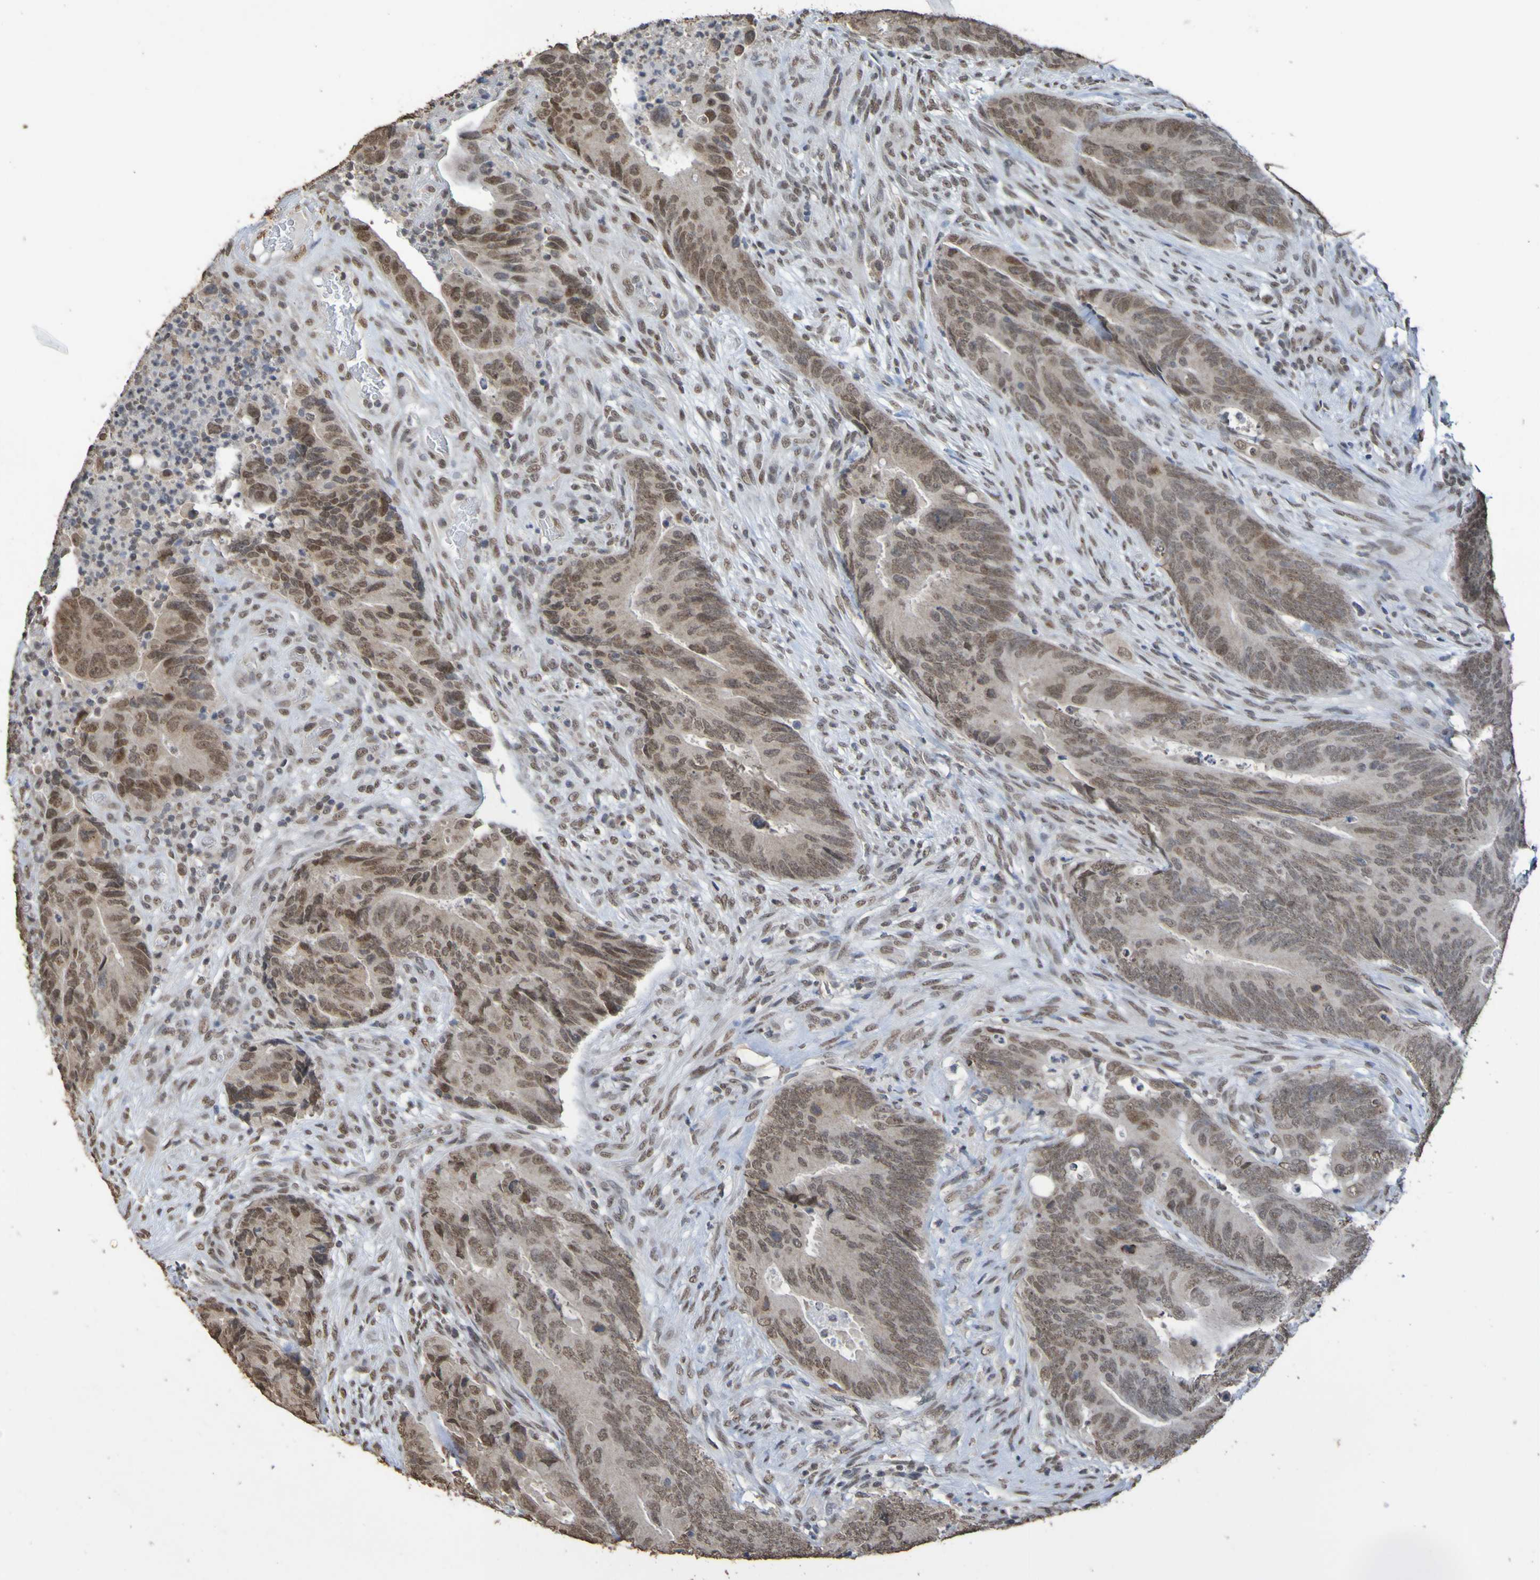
{"staining": {"intensity": "moderate", "quantity": ">75%", "location": "cytoplasmic/membranous,nuclear"}, "tissue": "colorectal cancer", "cell_type": "Tumor cells", "image_type": "cancer", "snomed": [{"axis": "morphology", "description": "Normal tissue, NOS"}, {"axis": "morphology", "description": "Adenocarcinoma, NOS"}, {"axis": "topography", "description": "Colon"}], "caption": "Human adenocarcinoma (colorectal) stained with a brown dye reveals moderate cytoplasmic/membranous and nuclear positive positivity in approximately >75% of tumor cells.", "gene": "ALKBH2", "patient": {"sex": "male", "age": 56}}